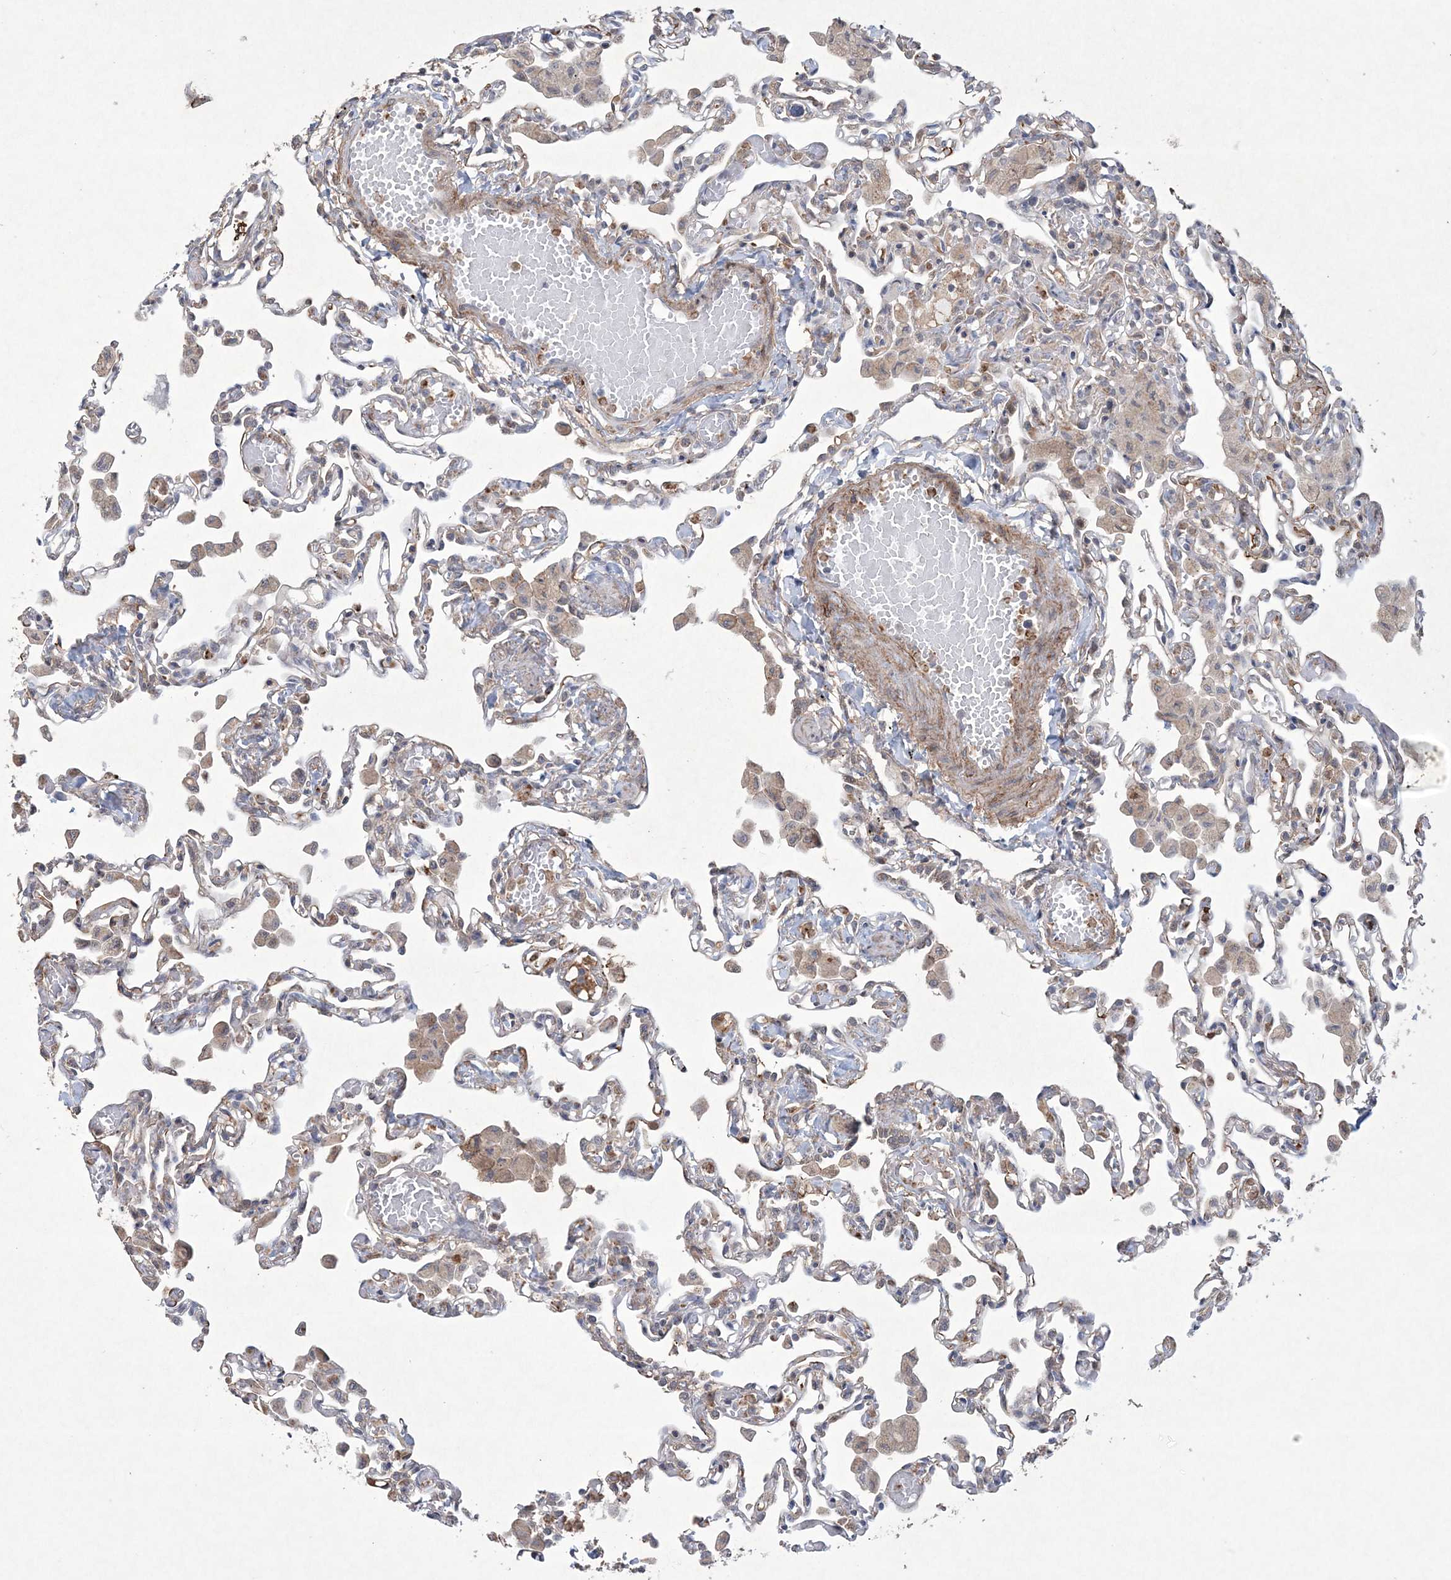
{"staining": {"intensity": "weak", "quantity": "<25%", "location": "cytoplasmic/membranous"}, "tissue": "lung", "cell_type": "Alveolar cells", "image_type": "normal", "snomed": [{"axis": "morphology", "description": "Normal tissue, NOS"}, {"axis": "topography", "description": "Bronchus"}, {"axis": "topography", "description": "Lung"}], "caption": "The histopathology image exhibits no staining of alveolar cells in benign lung.", "gene": "DPCD", "patient": {"sex": "female", "age": 49}}